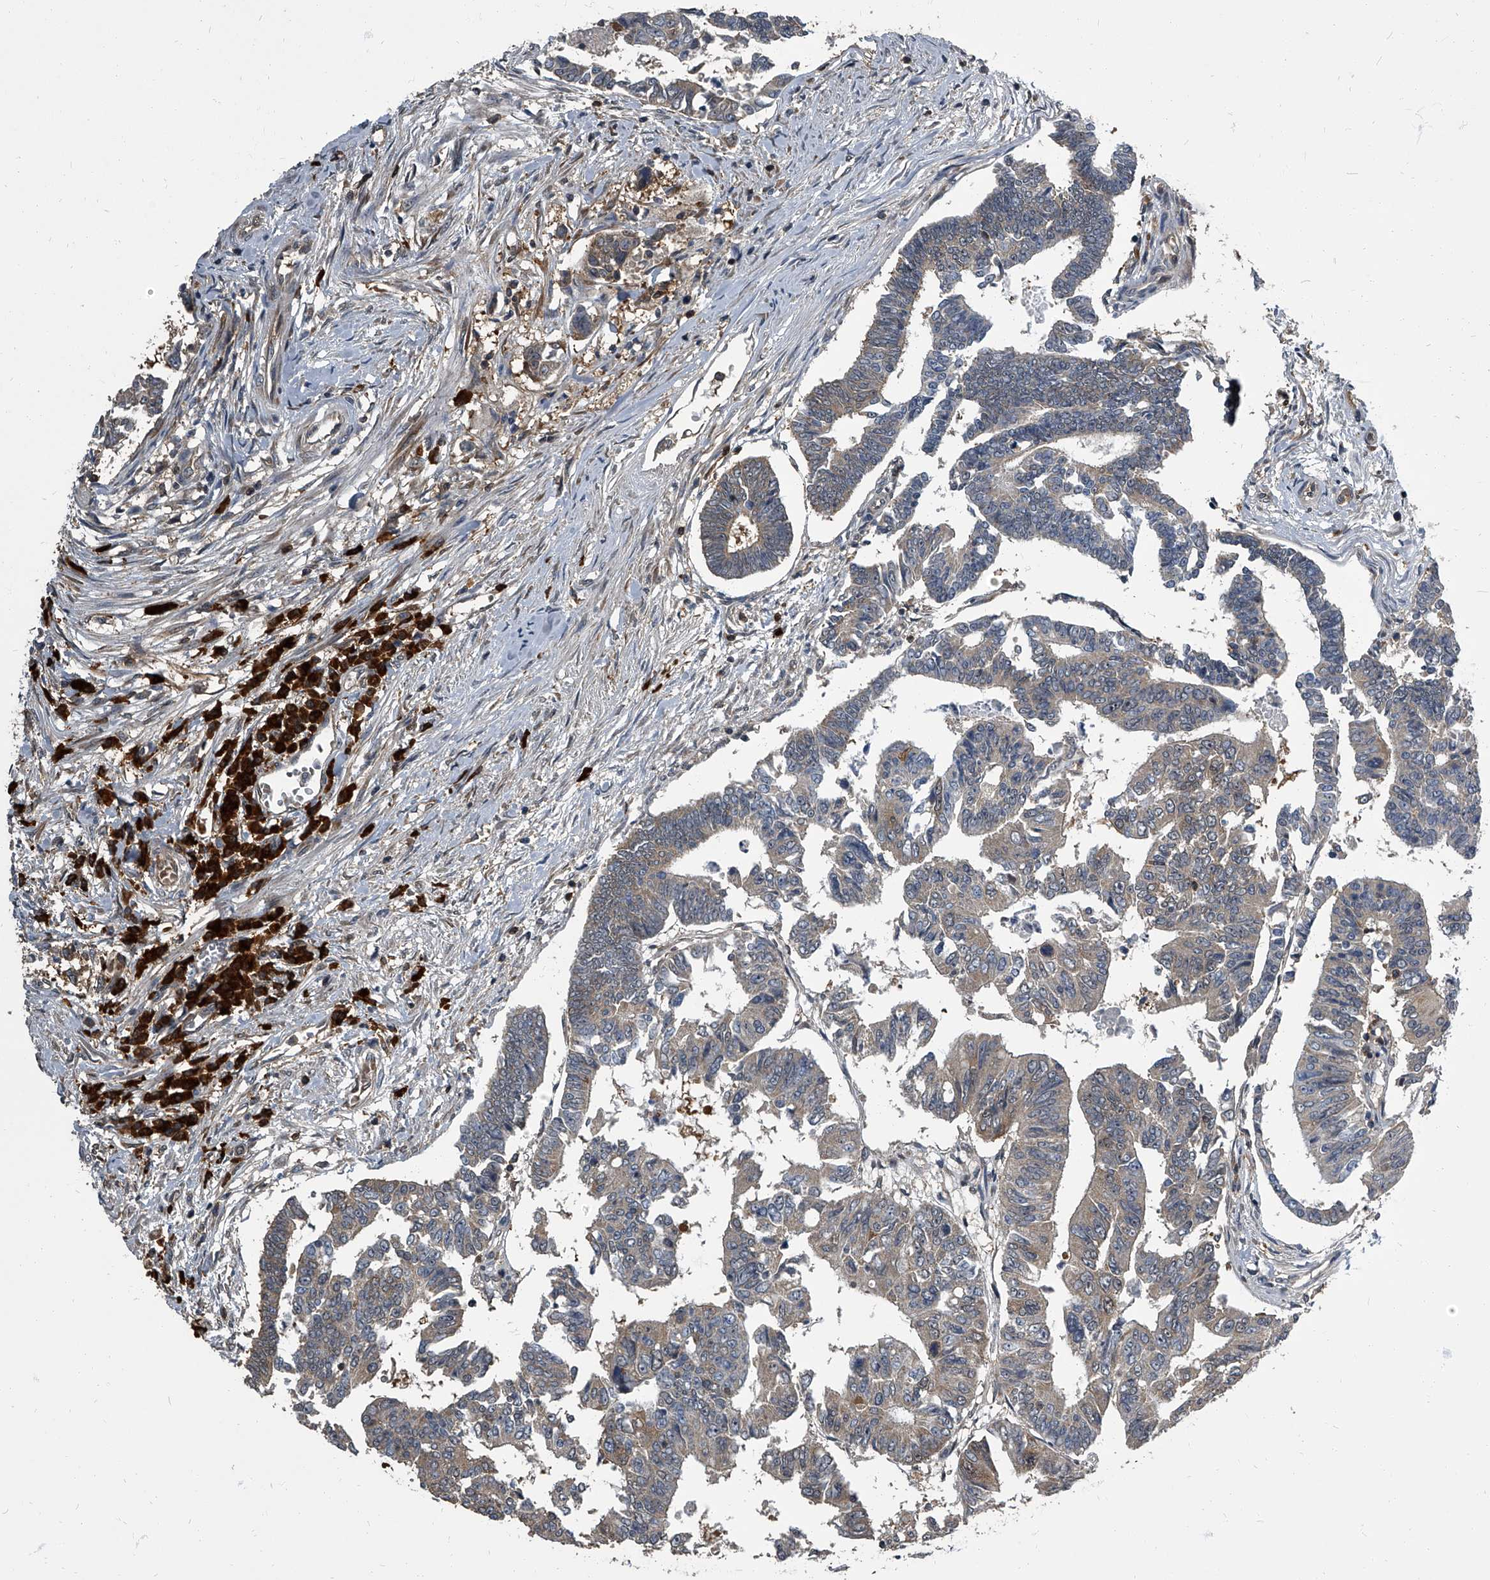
{"staining": {"intensity": "weak", "quantity": "<25%", "location": "cytoplasmic/membranous"}, "tissue": "colorectal cancer", "cell_type": "Tumor cells", "image_type": "cancer", "snomed": [{"axis": "morphology", "description": "Adenocarcinoma, NOS"}, {"axis": "topography", "description": "Rectum"}], "caption": "Tumor cells are negative for brown protein staining in colorectal adenocarcinoma.", "gene": "CDV3", "patient": {"sex": "female", "age": 65}}